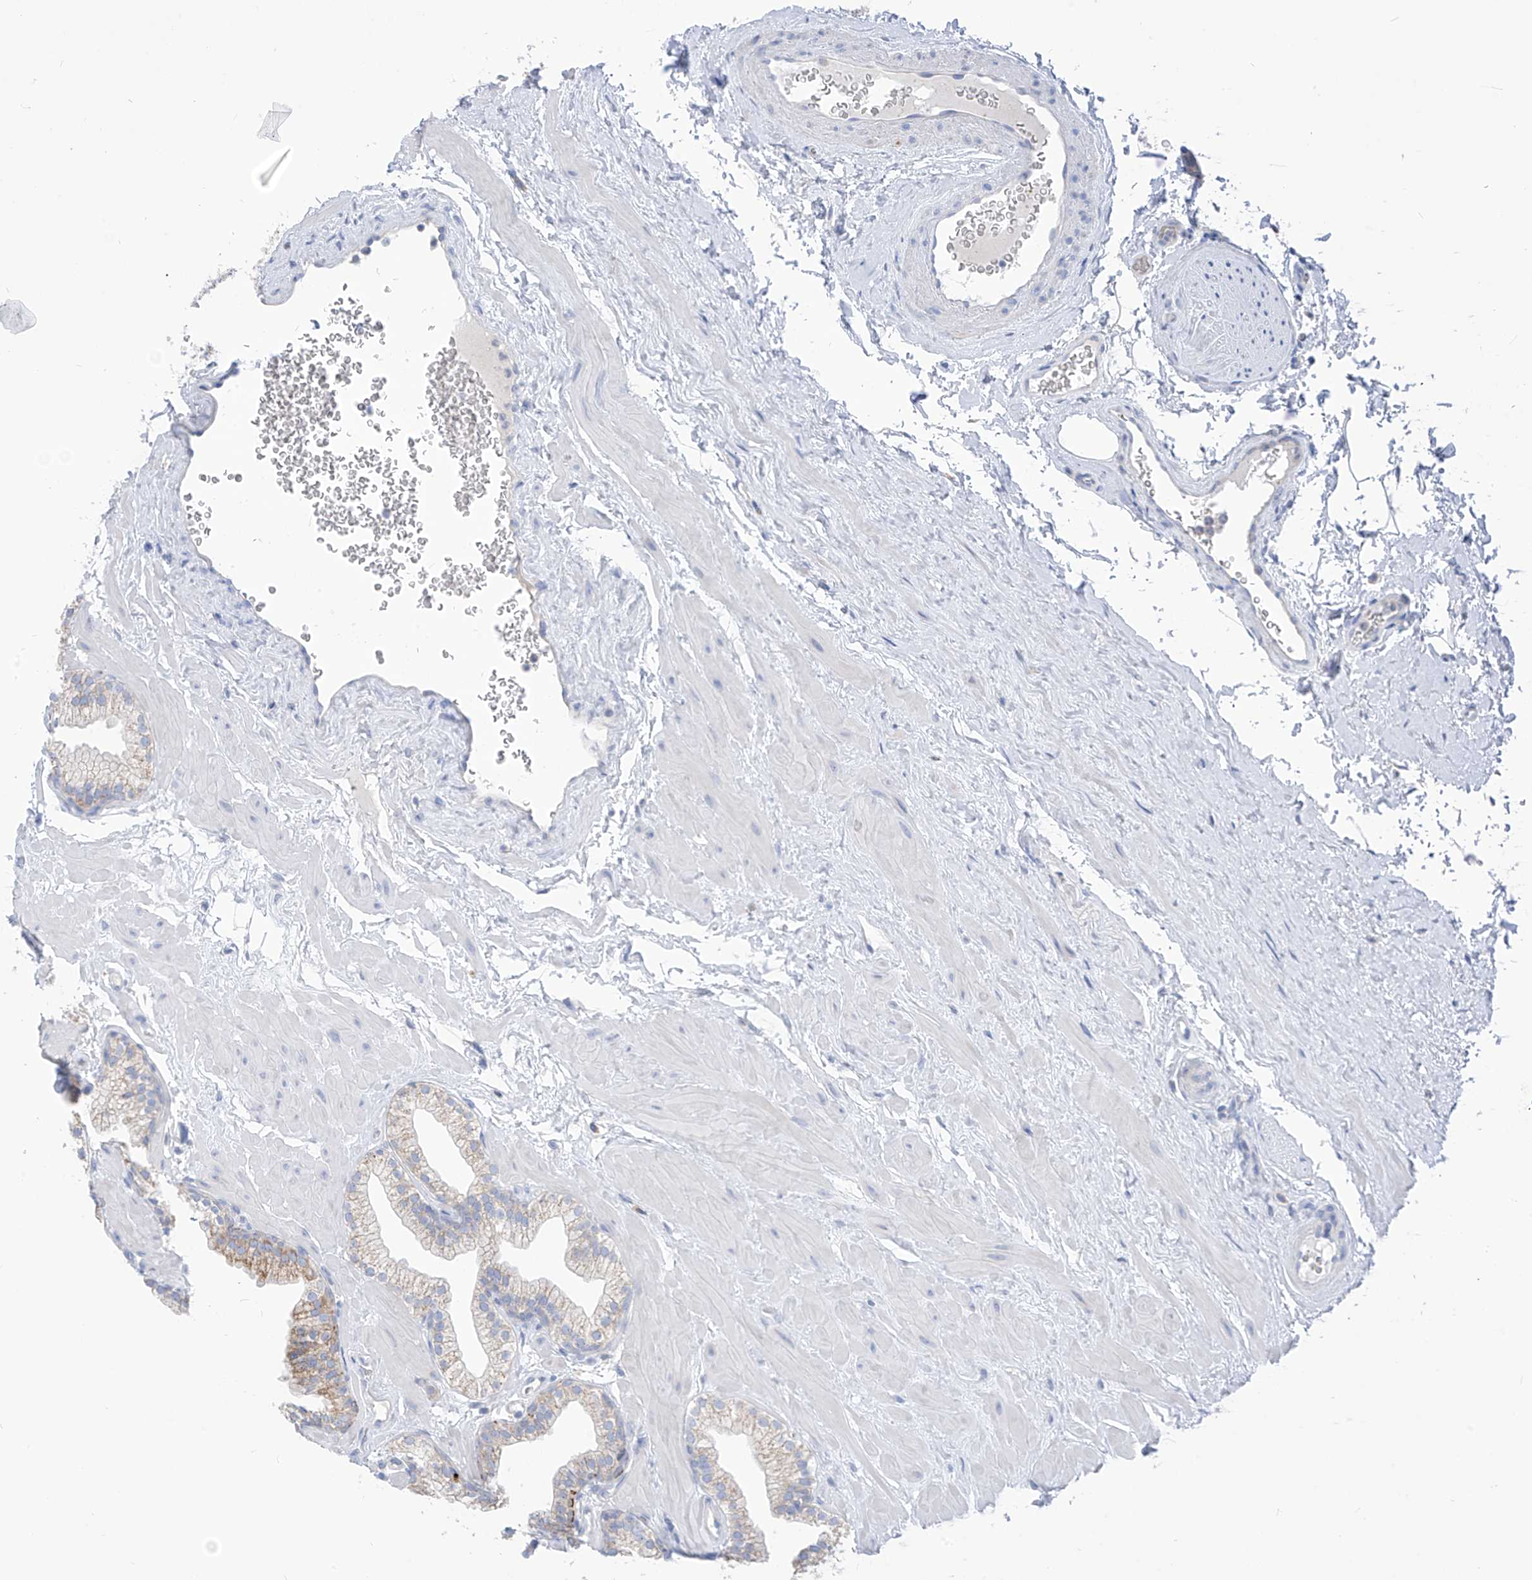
{"staining": {"intensity": "weak", "quantity": "25%-75%", "location": "cytoplasmic/membranous"}, "tissue": "prostate", "cell_type": "Glandular cells", "image_type": "normal", "snomed": [{"axis": "morphology", "description": "Normal tissue, NOS"}, {"axis": "morphology", "description": "Urothelial carcinoma, Low grade"}, {"axis": "topography", "description": "Urinary bladder"}, {"axis": "topography", "description": "Prostate"}], "caption": "An image showing weak cytoplasmic/membranous positivity in about 25%-75% of glandular cells in unremarkable prostate, as visualized by brown immunohistochemical staining.", "gene": "ZNF404", "patient": {"sex": "male", "age": 60}}